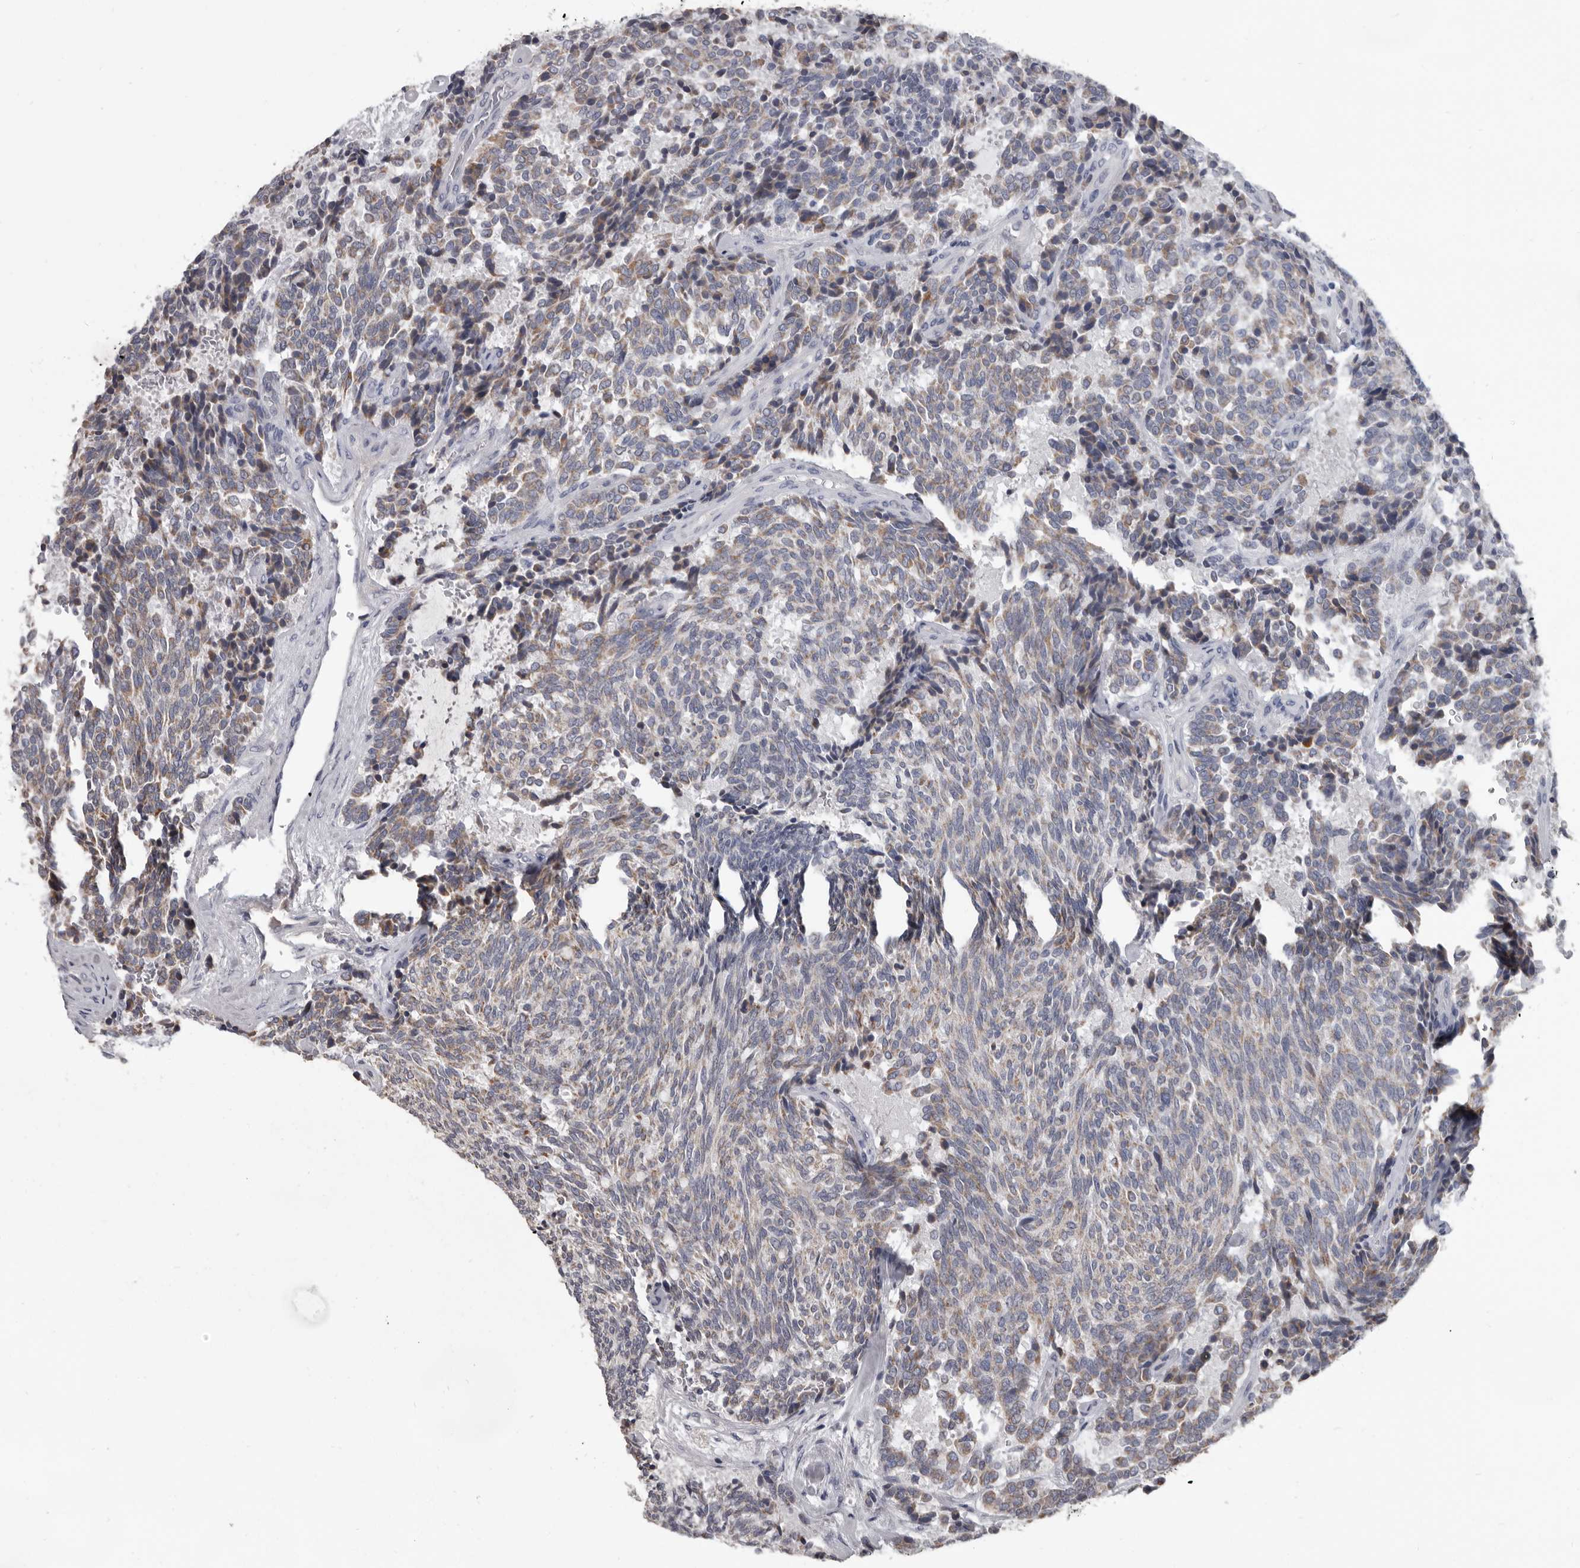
{"staining": {"intensity": "moderate", "quantity": "<25%", "location": "cytoplasmic/membranous"}, "tissue": "carcinoid", "cell_type": "Tumor cells", "image_type": "cancer", "snomed": [{"axis": "morphology", "description": "Carcinoid, malignant, NOS"}, {"axis": "topography", "description": "Pancreas"}], "caption": "Human carcinoid stained with a protein marker displays moderate staining in tumor cells.", "gene": "ALDH5A1", "patient": {"sex": "female", "age": 54}}